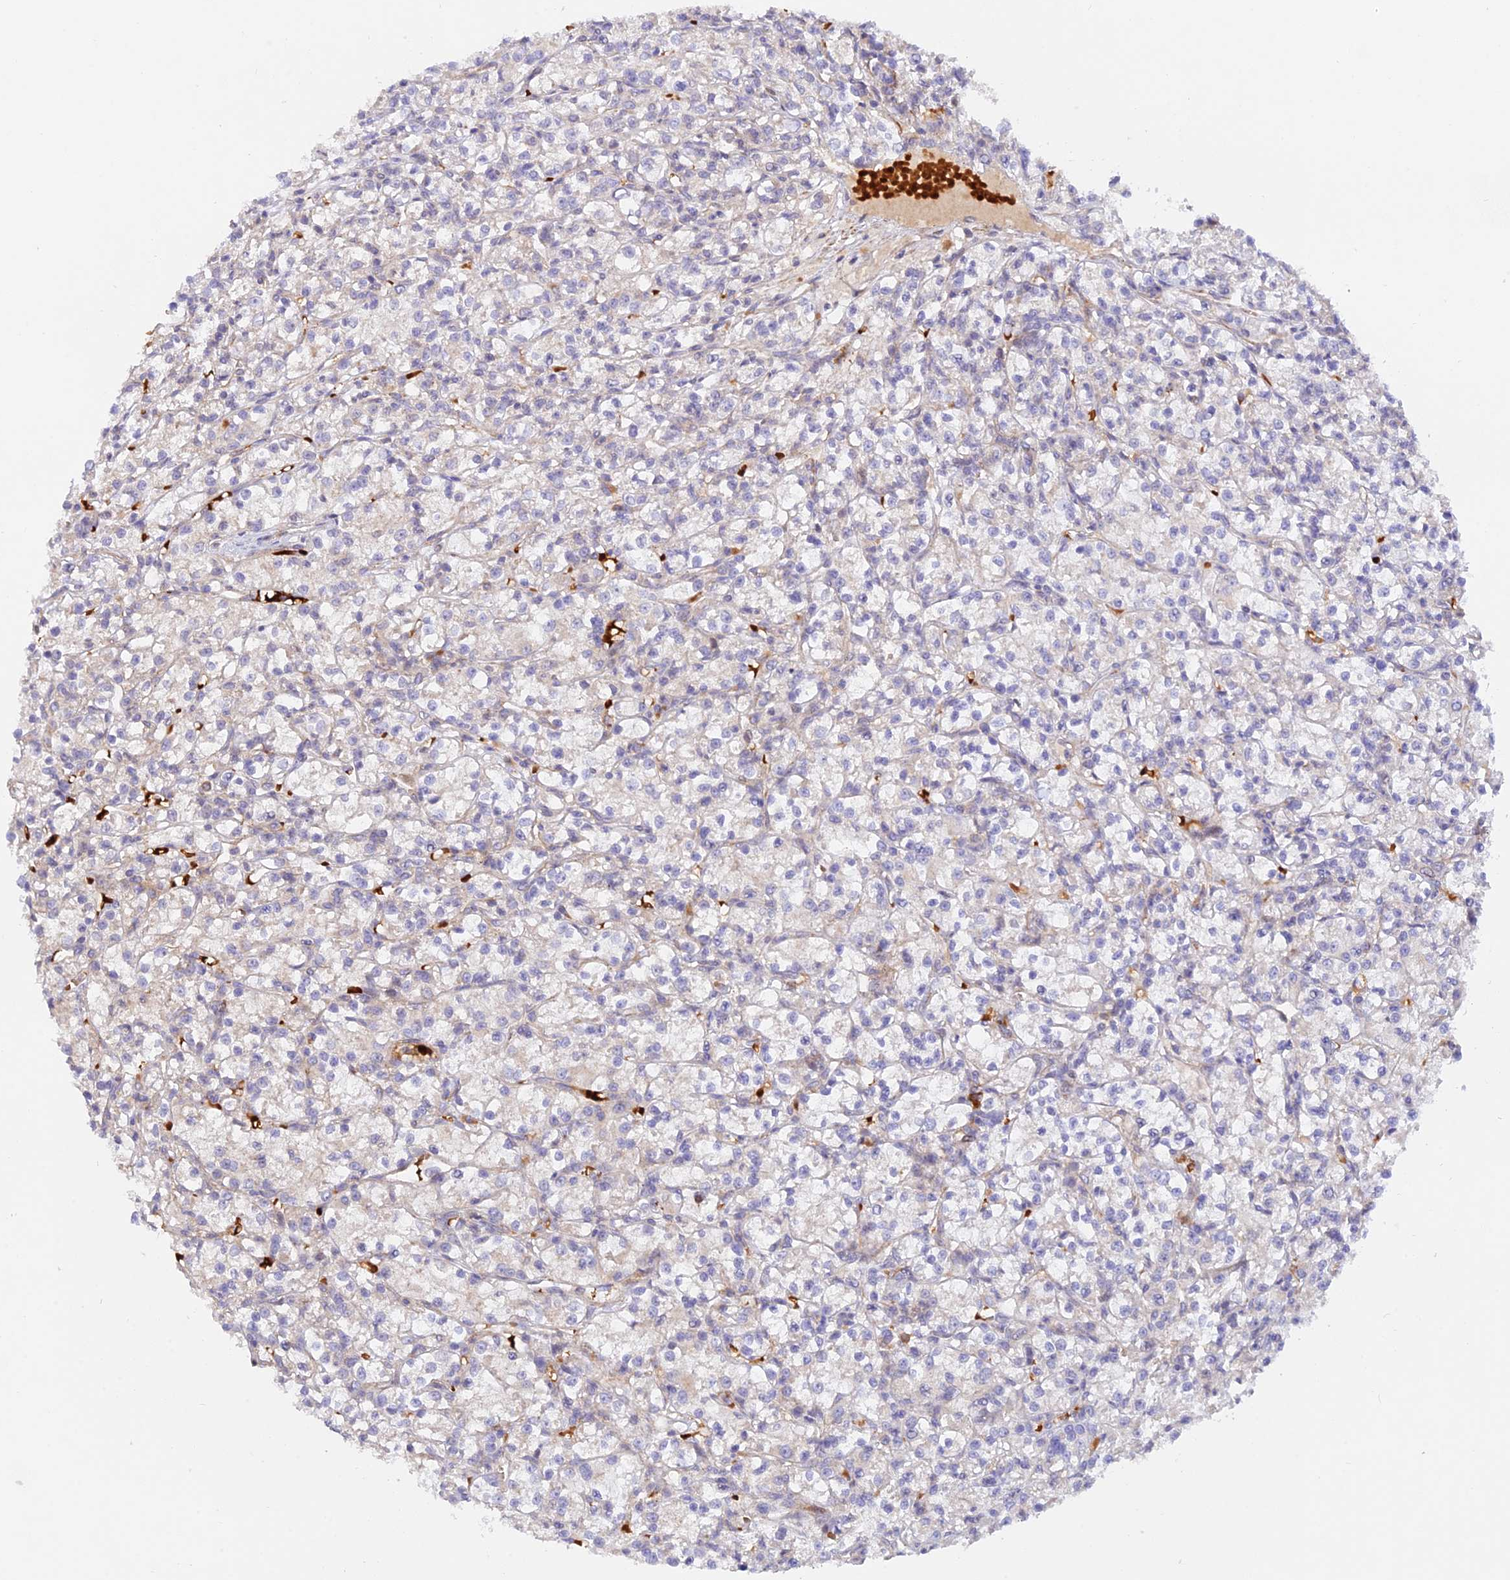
{"staining": {"intensity": "negative", "quantity": "none", "location": "none"}, "tissue": "renal cancer", "cell_type": "Tumor cells", "image_type": "cancer", "snomed": [{"axis": "morphology", "description": "Adenocarcinoma, NOS"}, {"axis": "topography", "description": "Kidney"}], "caption": "High magnification brightfield microscopy of adenocarcinoma (renal) stained with DAB (3,3'-diaminobenzidine) (brown) and counterstained with hematoxylin (blue): tumor cells show no significant expression.", "gene": "WDFY4", "patient": {"sex": "female", "age": 59}}